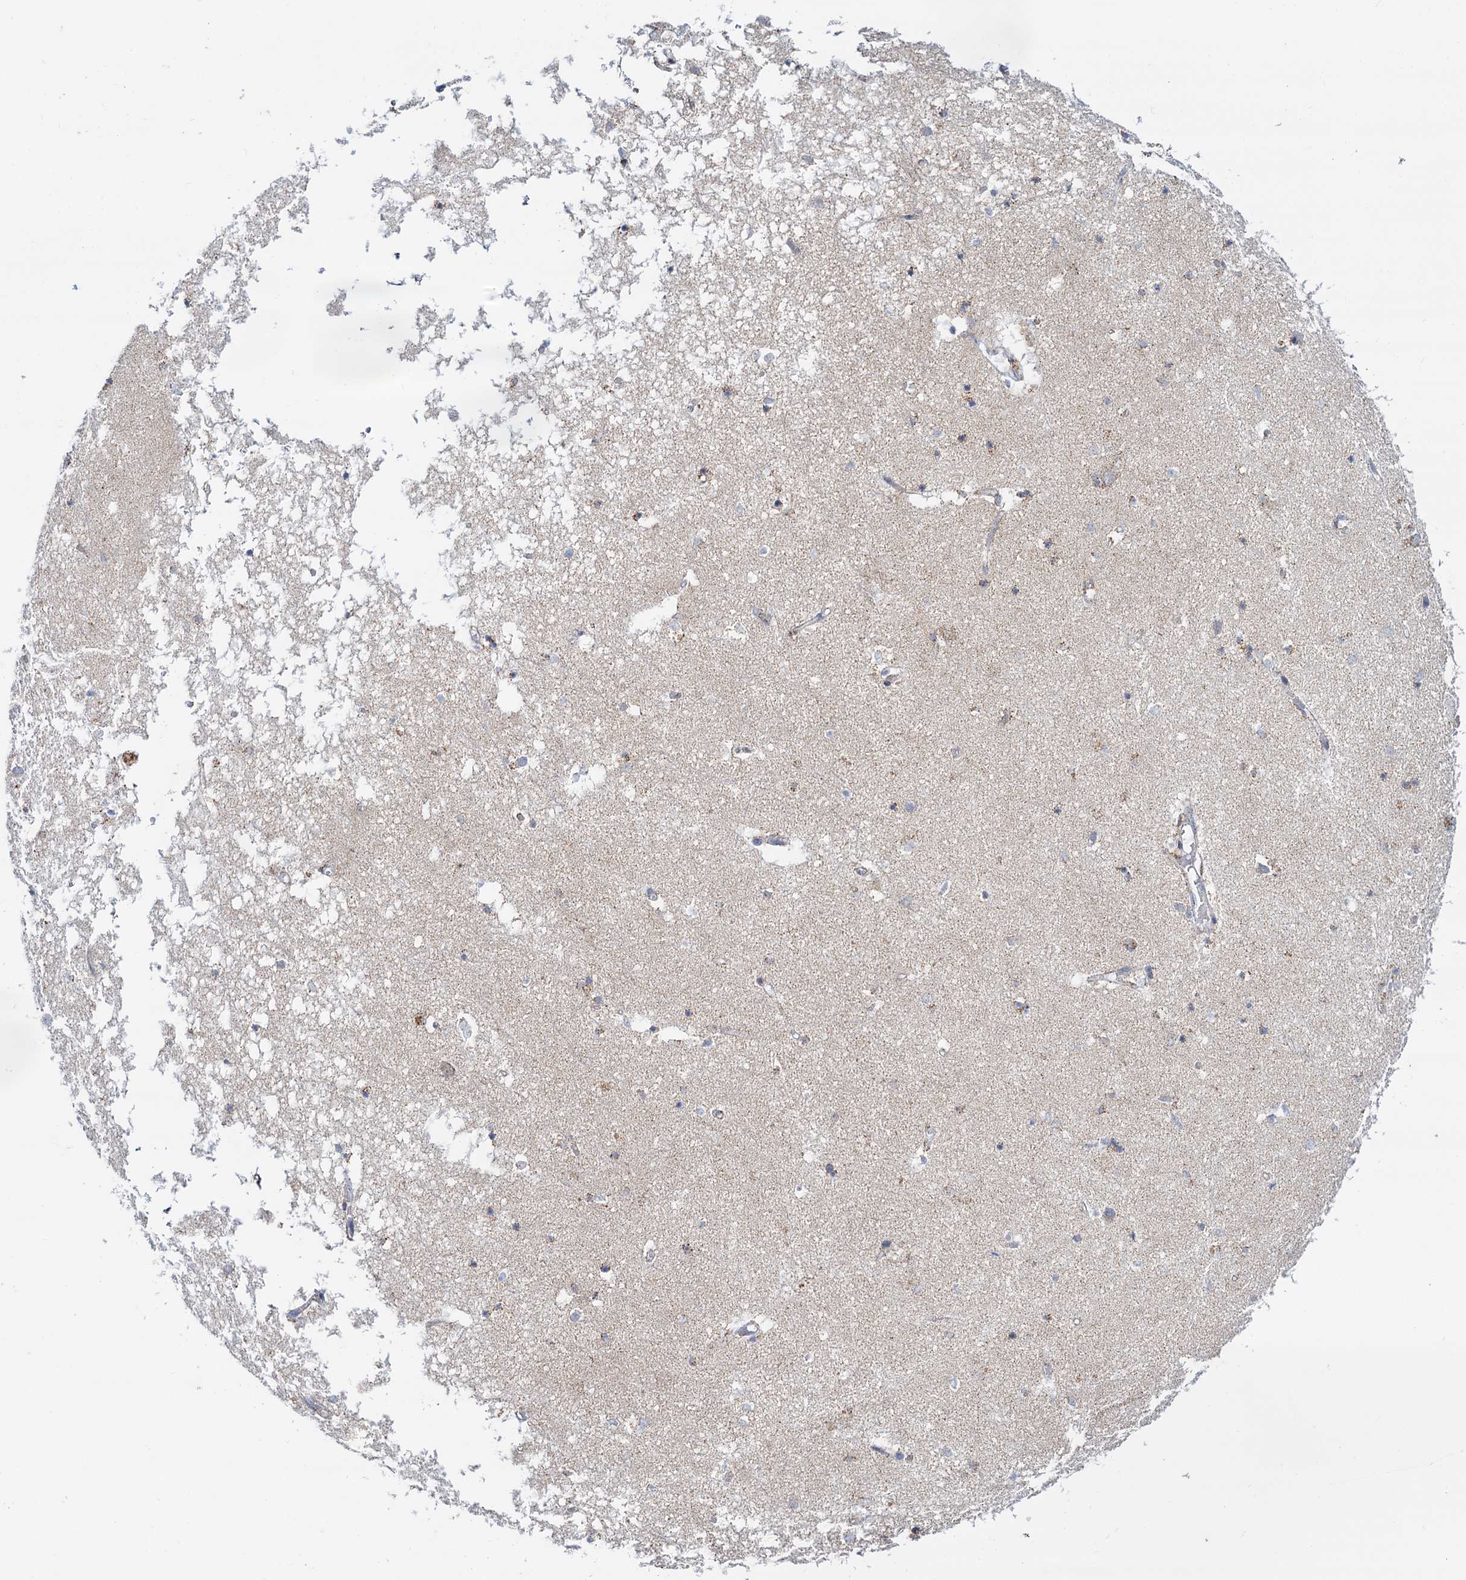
{"staining": {"intensity": "moderate", "quantity": "<25%", "location": "cytoplasmic/membranous"}, "tissue": "hippocampus", "cell_type": "Glial cells", "image_type": "normal", "snomed": [{"axis": "morphology", "description": "Normal tissue, NOS"}, {"axis": "topography", "description": "Hippocampus"}], "caption": "Immunohistochemistry (IHC) histopathology image of benign hippocampus stained for a protein (brown), which displays low levels of moderate cytoplasmic/membranous expression in about <25% of glial cells.", "gene": "C2CD3", "patient": {"sex": "male", "age": 70}}